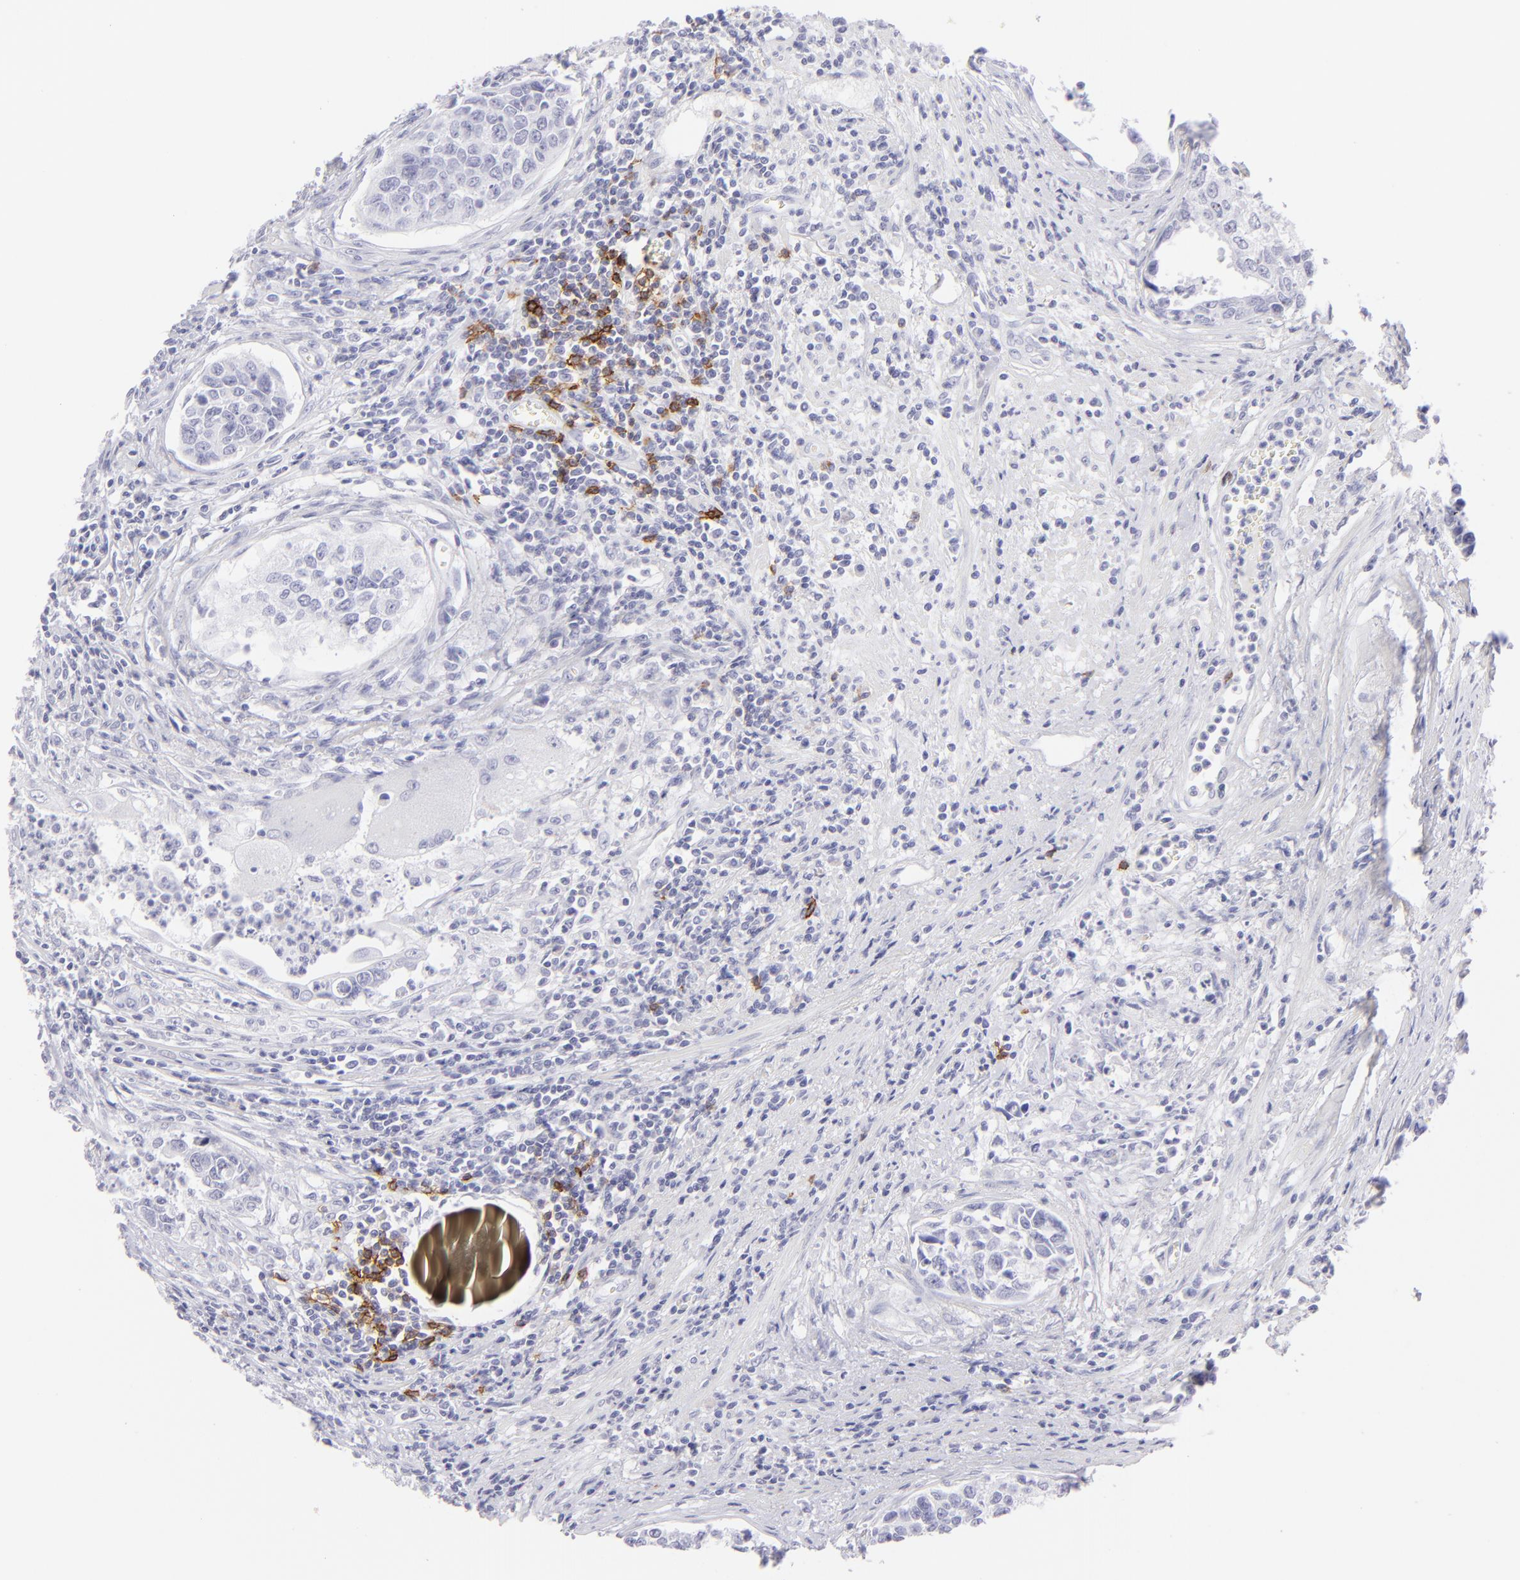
{"staining": {"intensity": "negative", "quantity": "none", "location": "none"}, "tissue": "urothelial cancer", "cell_type": "Tumor cells", "image_type": "cancer", "snomed": [{"axis": "morphology", "description": "Urothelial carcinoma, High grade"}, {"axis": "topography", "description": "Urinary bladder"}], "caption": "IHC histopathology image of neoplastic tissue: high-grade urothelial carcinoma stained with DAB (3,3'-diaminobenzidine) exhibits no significant protein expression in tumor cells.", "gene": "FCER2", "patient": {"sex": "male", "age": 81}}